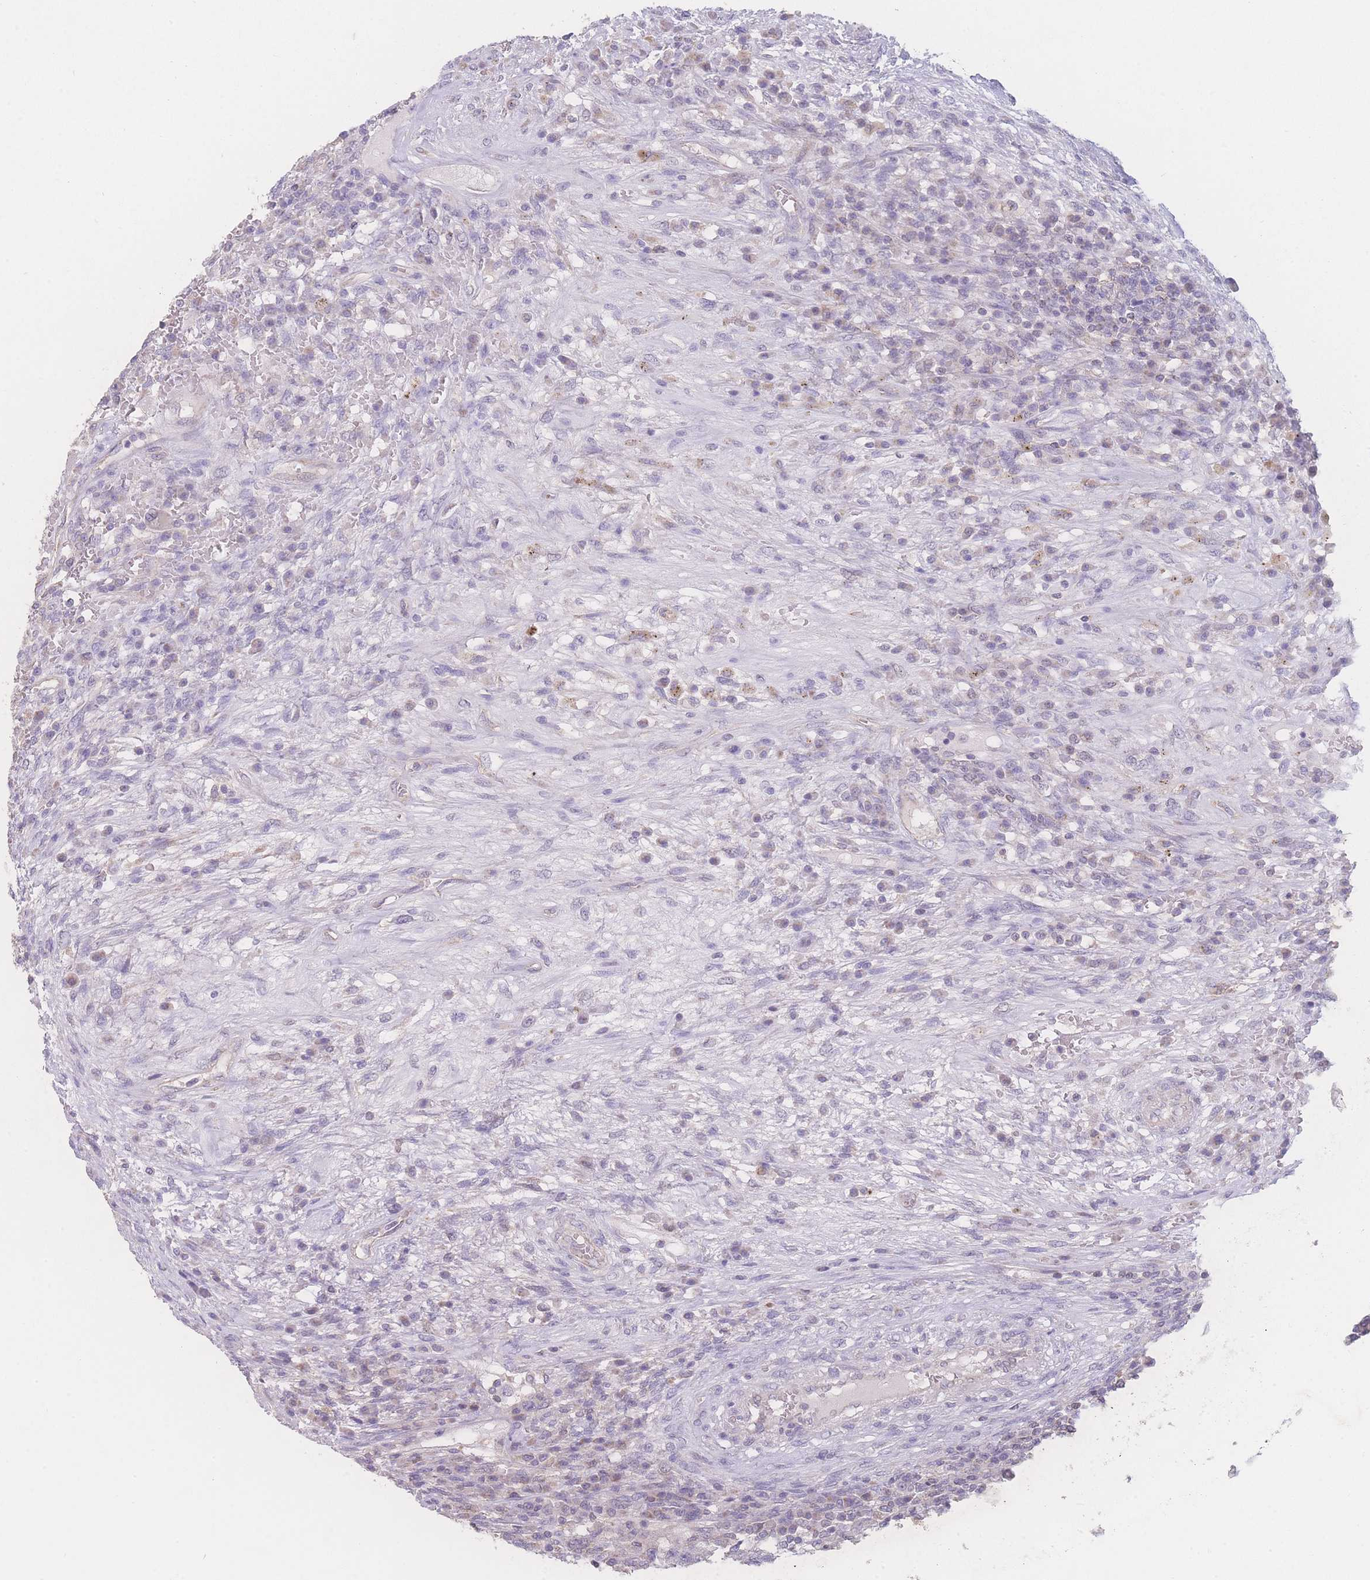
{"staining": {"intensity": "negative", "quantity": "none", "location": "none"}, "tissue": "testis cancer", "cell_type": "Tumor cells", "image_type": "cancer", "snomed": [{"axis": "morphology", "description": "Carcinoma, Embryonal, NOS"}, {"axis": "topography", "description": "Testis"}], "caption": "DAB (3,3'-diaminobenzidine) immunohistochemical staining of testis cancer shows no significant expression in tumor cells.", "gene": "GIPR", "patient": {"sex": "male", "age": 26}}